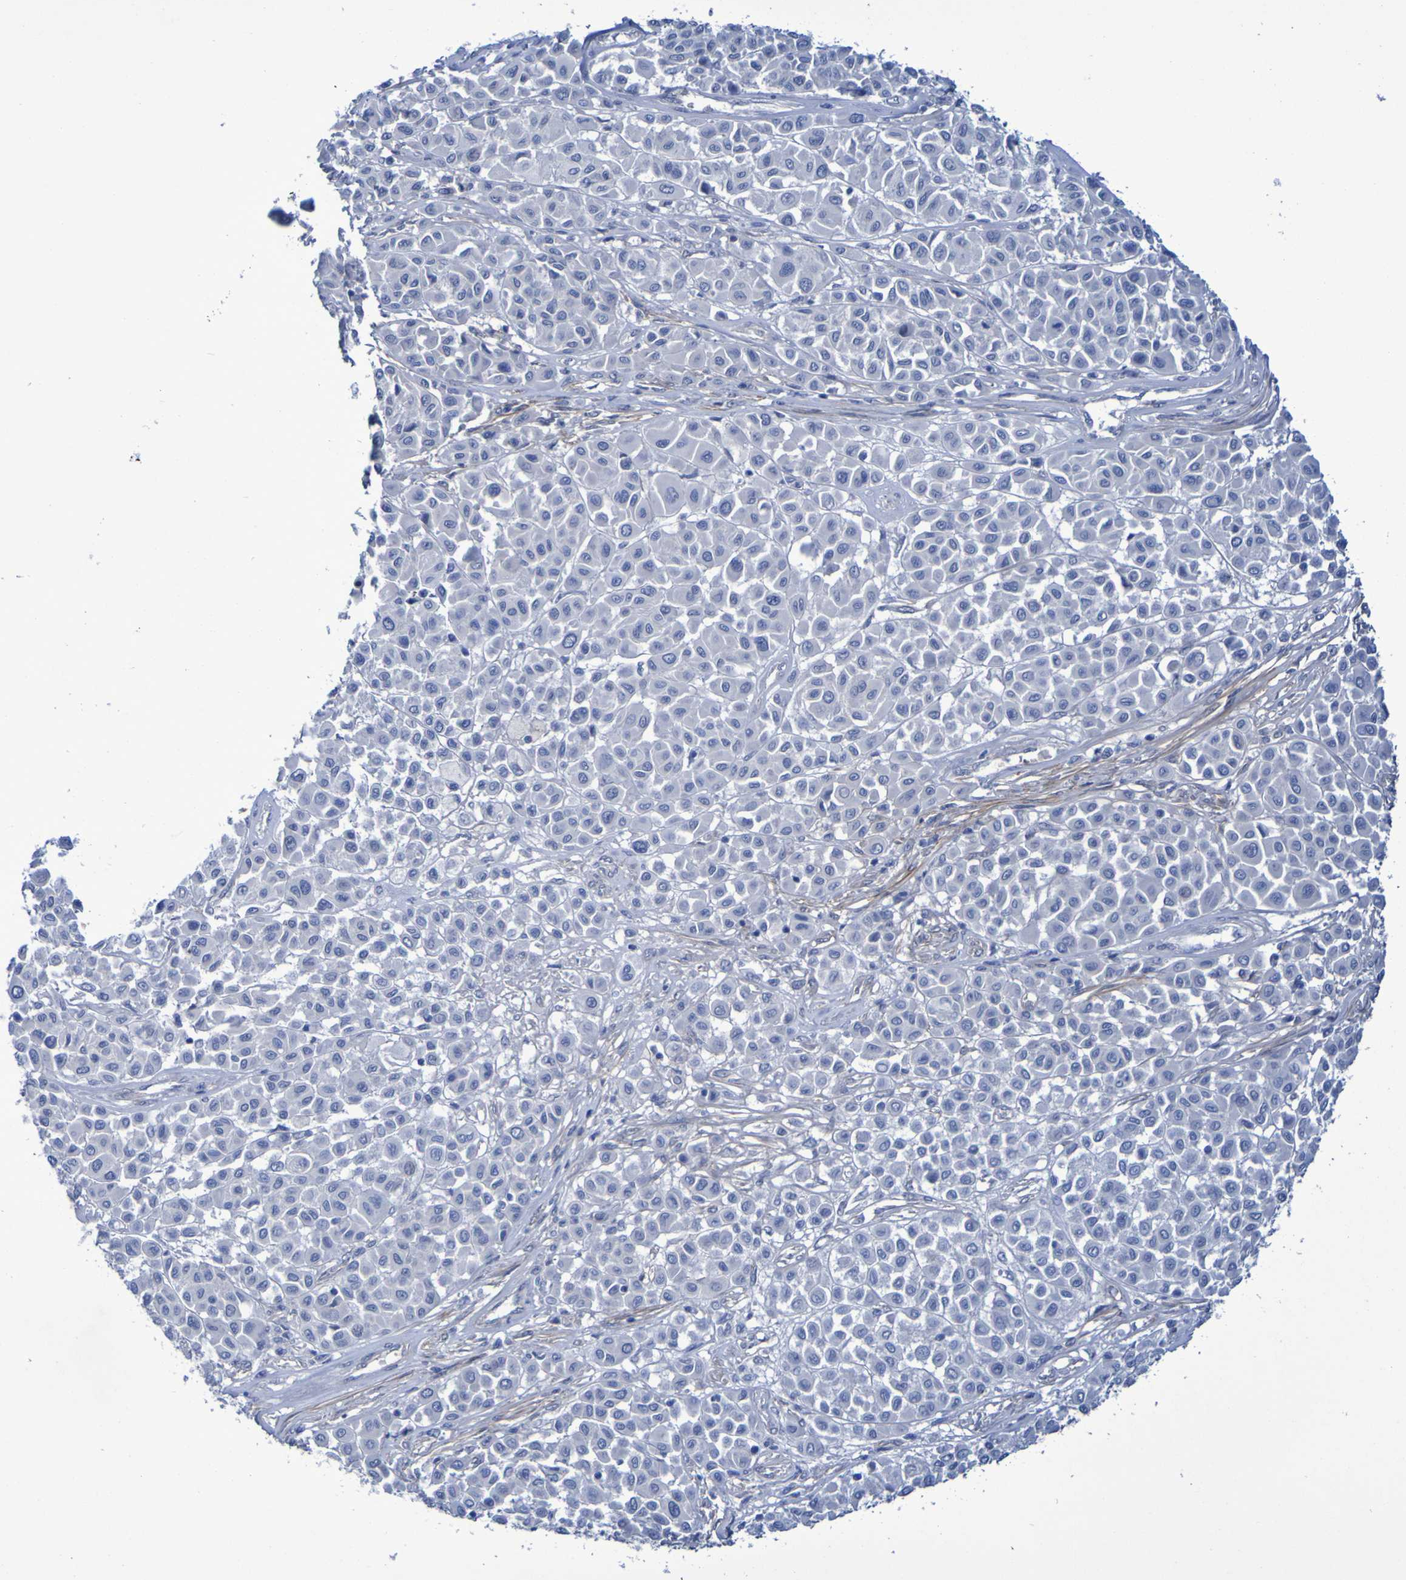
{"staining": {"intensity": "negative", "quantity": "none", "location": "none"}, "tissue": "melanoma", "cell_type": "Tumor cells", "image_type": "cancer", "snomed": [{"axis": "morphology", "description": "Malignant melanoma, Metastatic site"}, {"axis": "topography", "description": "Soft tissue"}], "caption": "High power microscopy photomicrograph of an immunohistochemistry histopathology image of malignant melanoma (metastatic site), revealing no significant staining in tumor cells.", "gene": "LPP", "patient": {"sex": "male", "age": 41}}